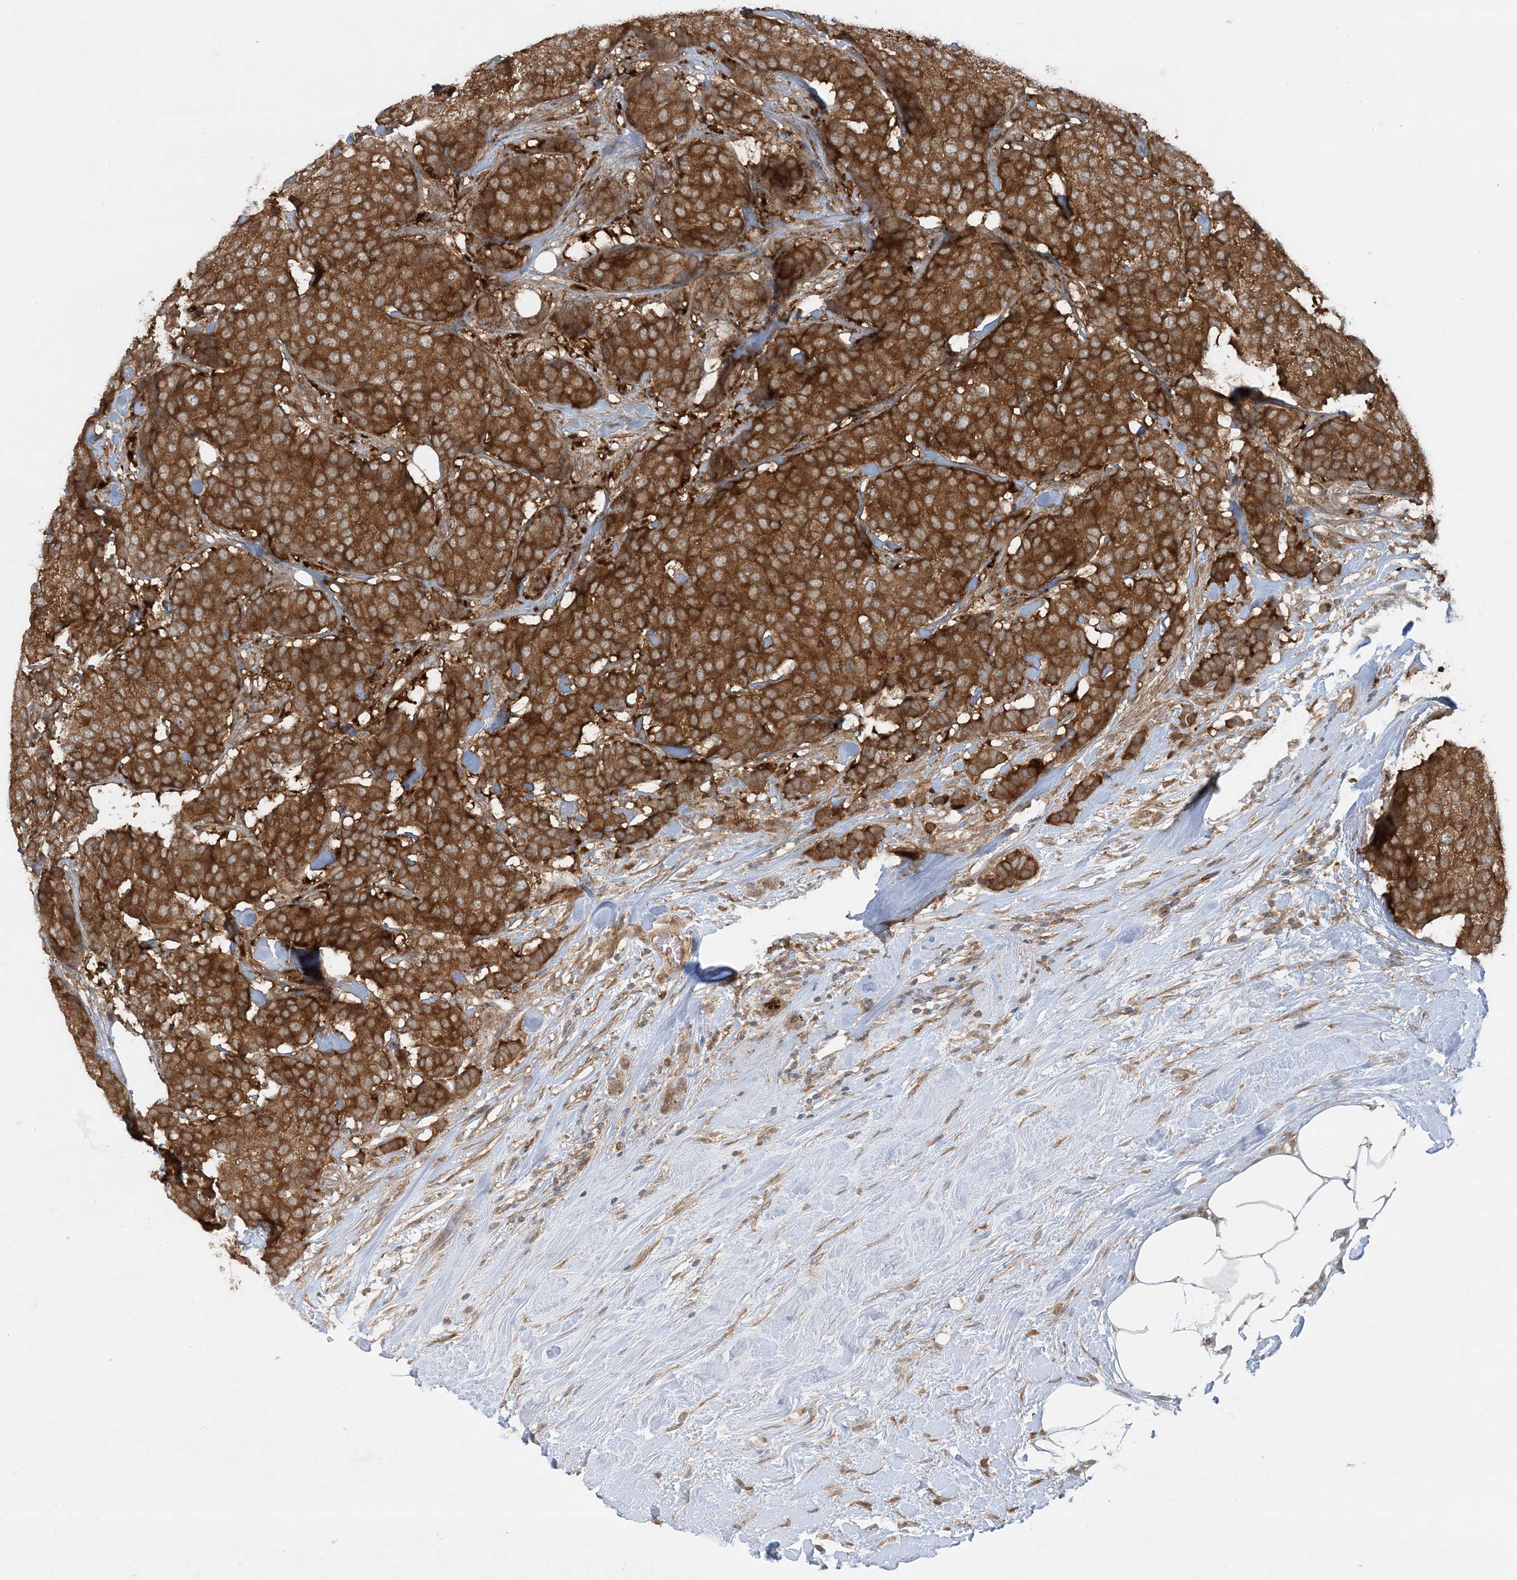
{"staining": {"intensity": "strong", "quantity": ">75%", "location": "cytoplasmic/membranous"}, "tissue": "breast cancer", "cell_type": "Tumor cells", "image_type": "cancer", "snomed": [{"axis": "morphology", "description": "Duct carcinoma"}, {"axis": "topography", "description": "Breast"}], "caption": "High-magnification brightfield microscopy of intraductal carcinoma (breast) stained with DAB (brown) and counterstained with hematoxylin (blue). tumor cells exhibit strong cytoplasmic/membranous expression is appreciated in about>75% of cells. Nuclei are stained in blue.", "gene": "STAM2", "patient": {"sex": "female", "age": 75}}